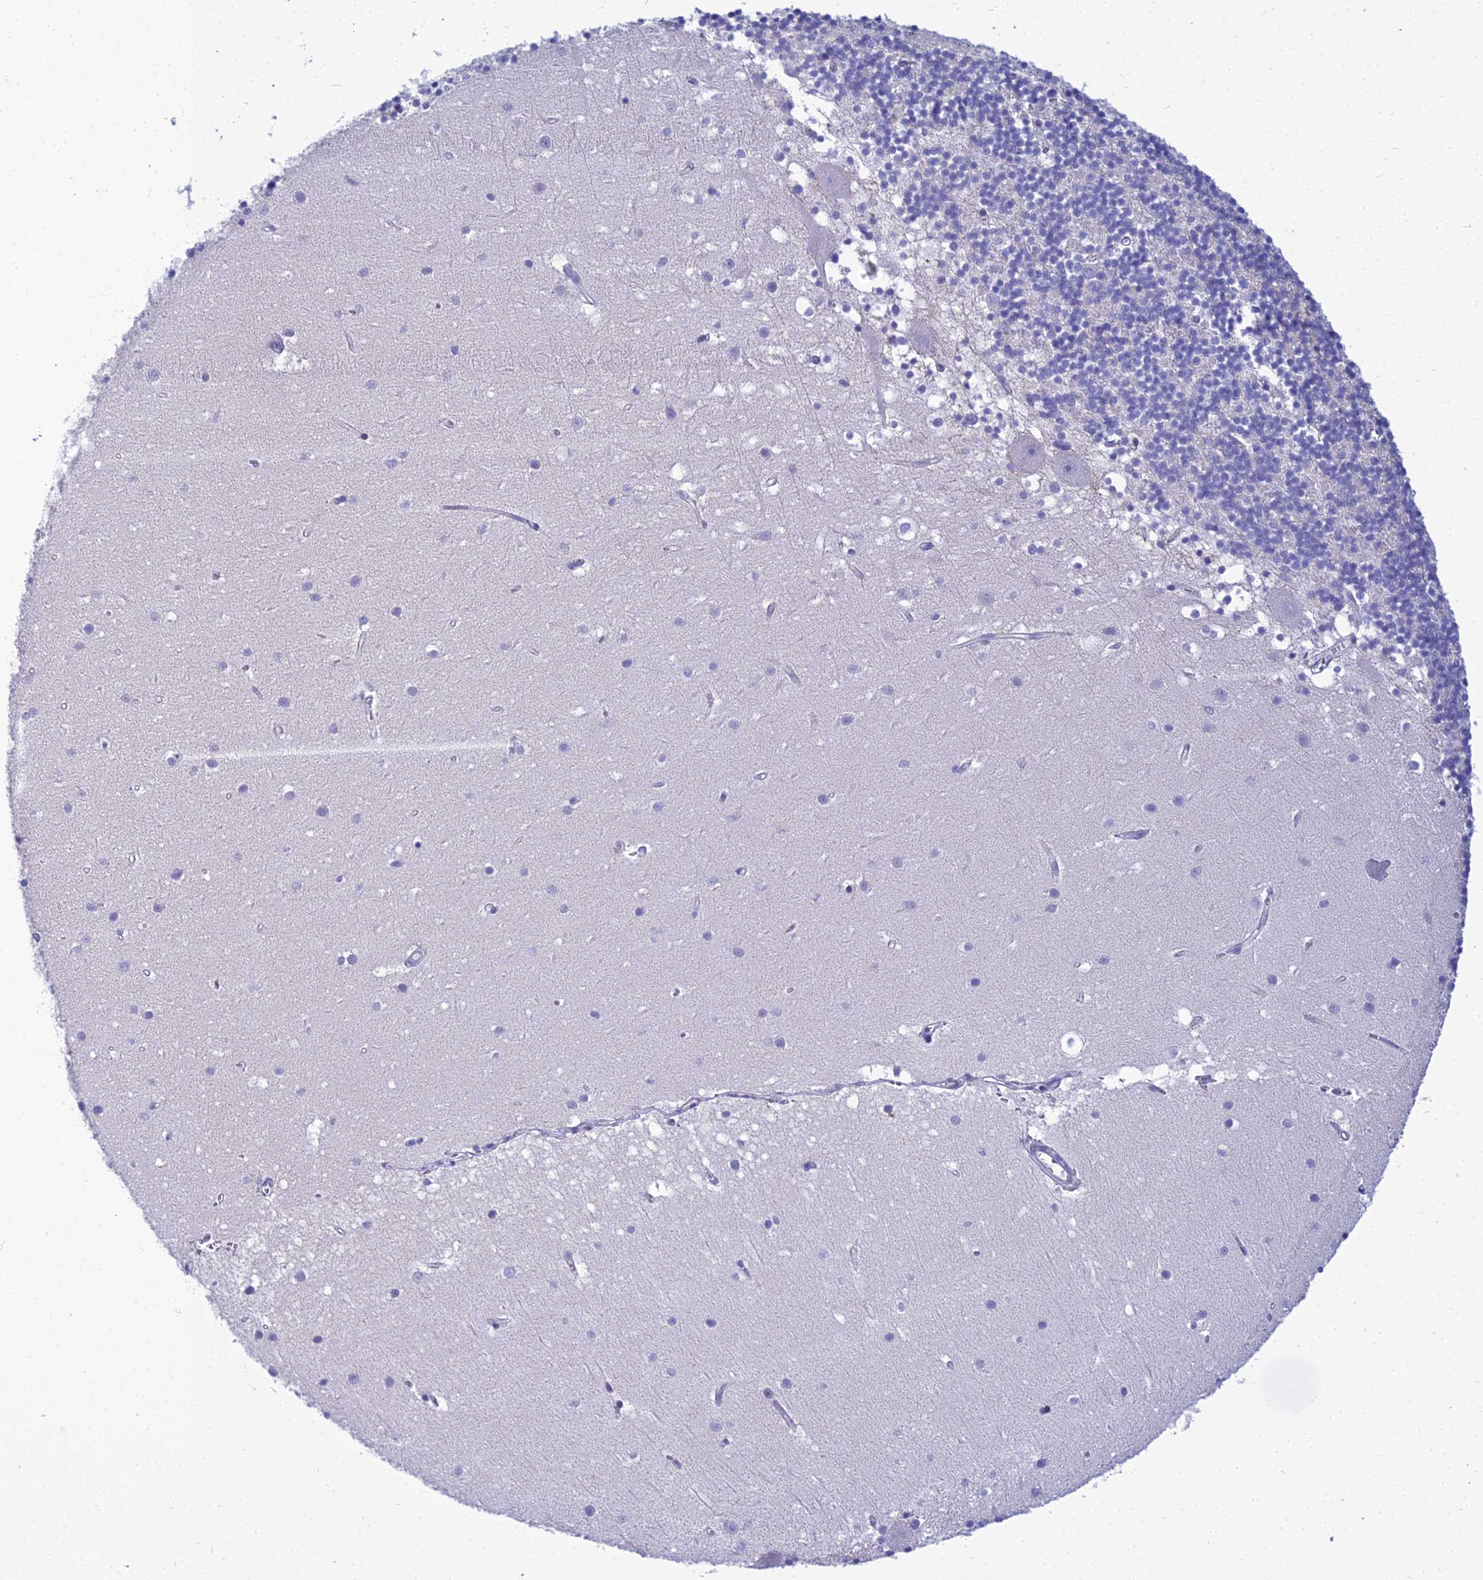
{"staining": {"intensity": "negative", "quantity": "none", "location": "none"}, "tissue": "cerebellum", "cell_type": "Cells in granular layer", "image_type": "normal", "snomed": [{"axis": "morphology", "description": "Normal tissue, NOS"}, {"axis": "topography", "description": "Cerebellum"}], "caption": "This is a histopathology image of immunohistochemistry staining of unremarkable cerebellum, which shows no staining in cells in granular layer.", "gene": "ZMIZ1", "patient": {"sex": "male", "age": 54}}